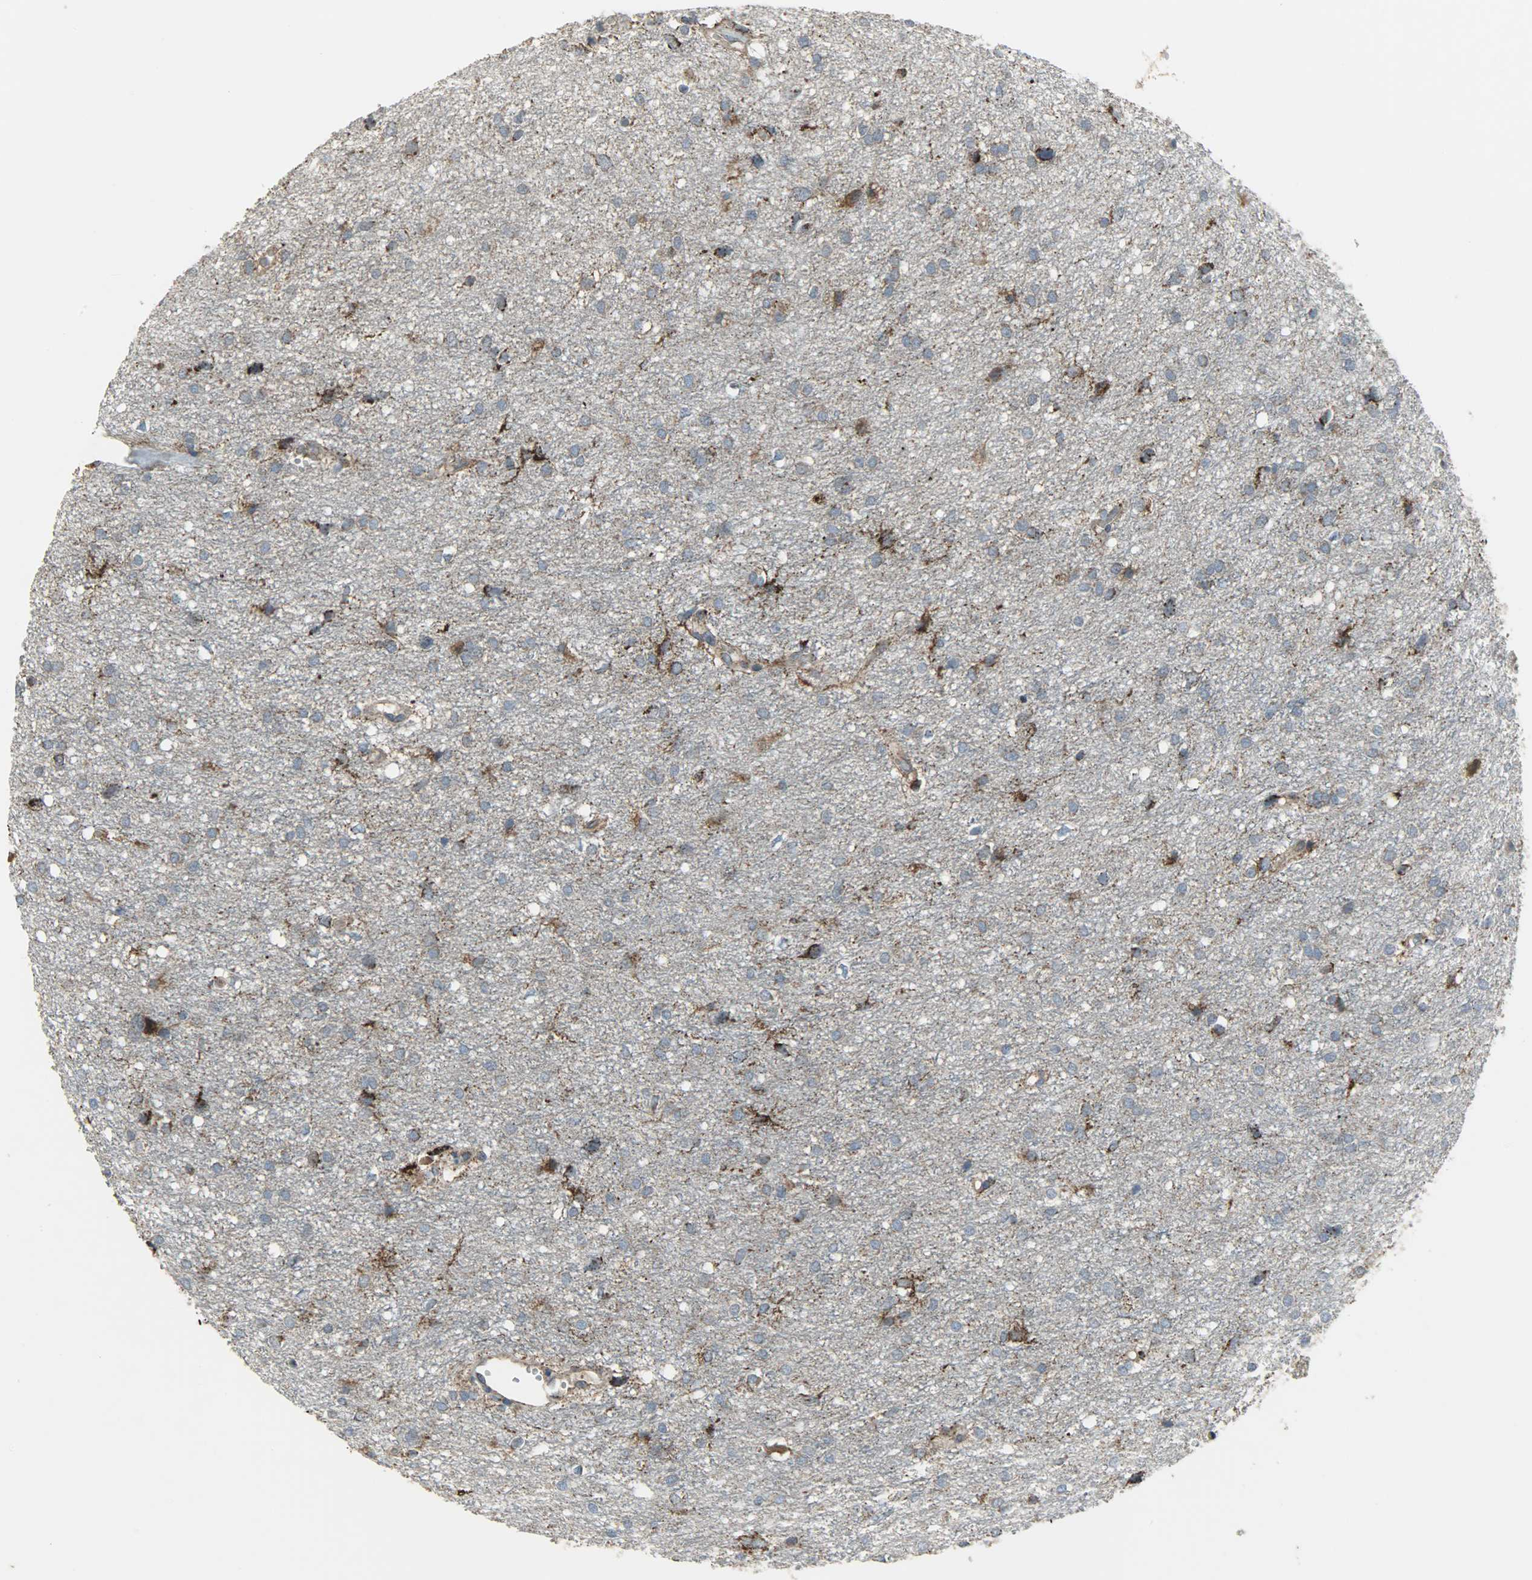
{"staining": {"intensity": "strong", "quantity": "25%-75%", "location": "cytoplasmic/membranous"}, "tissue": "glioma", "cell_type": "Tumor cells", "image_type": "cancer", "snomed": [{"axis": "morphology", "description": "Glioma, malignant, High grade"}, {"axis": "topography", "description": "Brain"}], "caption": "DAB (3,3'-diaminobenzidine) immunohistochemical staining of malignant glioma (high-grade) exhibits strong cytoplasmic/membranous protein expression in about 25%-75% of tumor cells. The staining was performed using DAB to visualize the protein expression in brown, while the nuclei were stained in blue with hematoxylin (Magnification: 20x).", "gene": "AMT", "patient": {"sex": "female", "age": 59}}